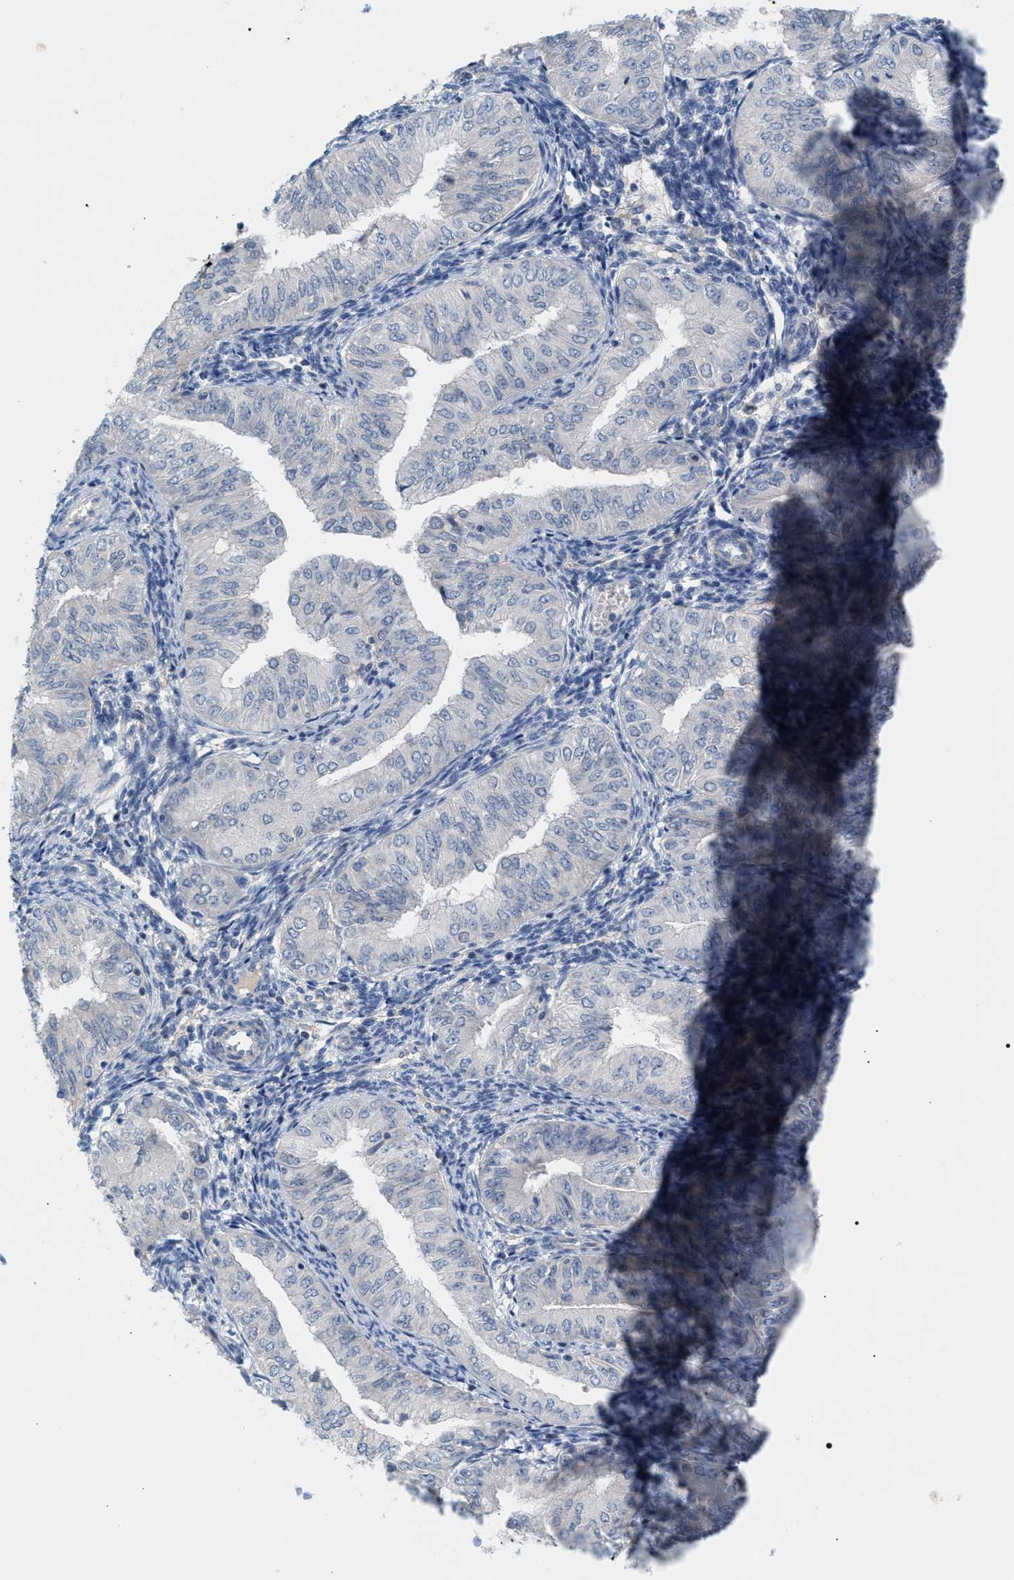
{"staining": {"intensity": "negative", "quantity": "none", "location": "none"}, "tissue": "endometrial cancer", "cell_type": "Tumor cells", "image_type": "cancer", "snomed": [{"axis": "morphology", "description": "Normal tissue, NOS"}, {"axis": "morphology", "description": "Adenocarcinoma, NOS"}, {"axis": "topography", "description": "Endometrium"}], "caption": "There is no significant positivity in tumor cells of endometrial adenocarcinoma.", "gene": "LRCH1", "patient": {"sex": "female", "age": 53}}